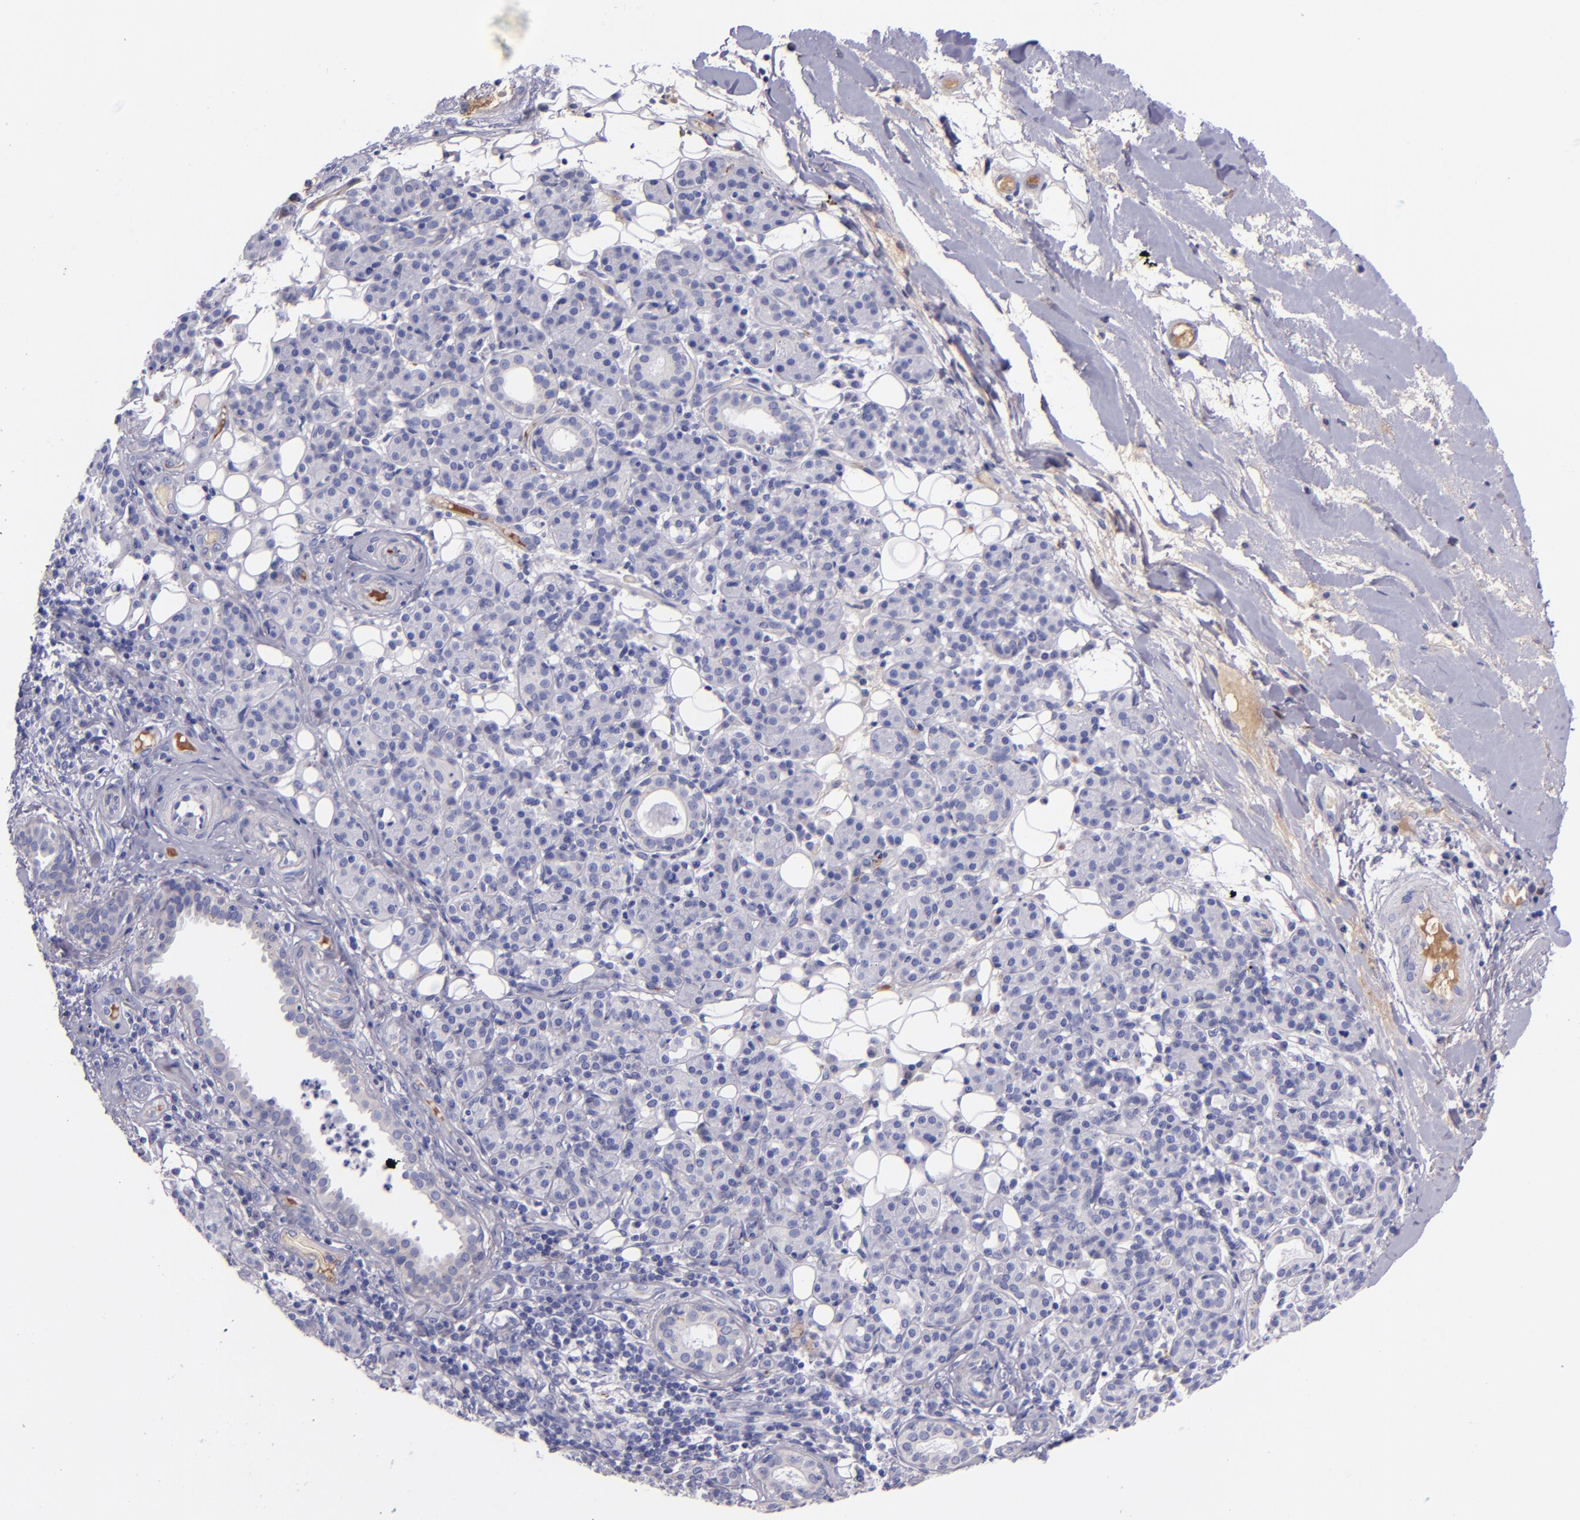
{"staining": {"intensity": "negative", "quantity": "none", "location": "none"}, "tissue": "skin cancer", "cell_type": "Tumor cells", "image_type": "cancer", "snomed": [{"axis": "morphology", "description": "Squamous cell carcinoma, NOS"}, {"axis": "topography", "description": "Skin"}], "caption": "This image is of skin squamous cell carcinoma stained with immunohistochemistry (IHC) to label a protein in brown with the nuclei are counter-stained blue. There is no expression in tumor cells.", "gene": "KNG1", "patient": {"sex": "male", "age": 84}}